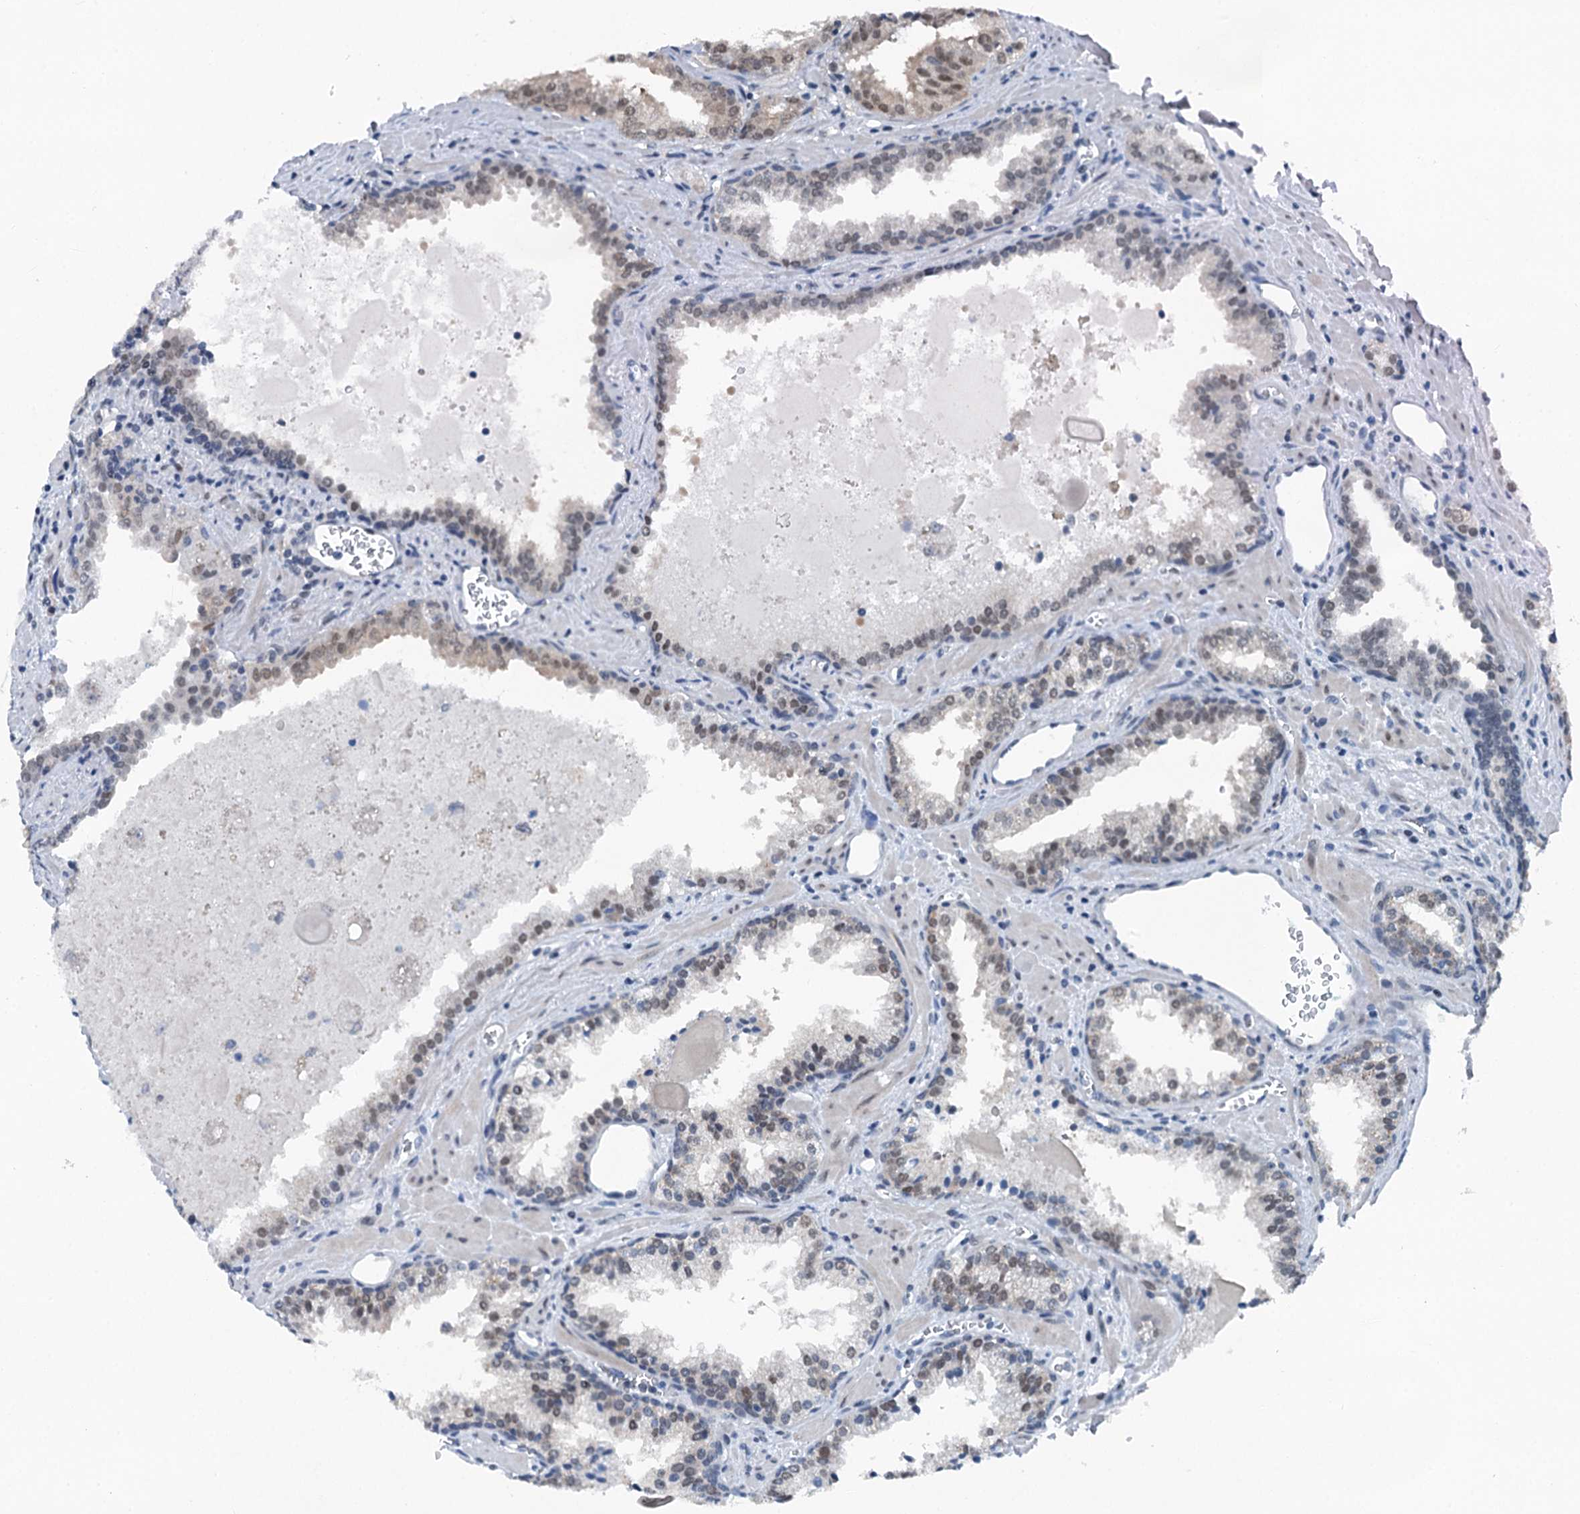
{"staining": {"intensity": "moderate", "quantity": "25%-75%", "location": "nuclear"}, "tissue": "prostate cancer", "cell_type": "Tumor cells", "image_type": "cancer", "snomed": [{"axis": "morphology", "description": "Adenocarcinoma, High grade"}, {"axis": "topography", "description": "Prostate"}], "caption": "IHC of human prostate cancer (high-grade adenocarcinoma) displays medium levels of moderate nuclear staining in about 25%-75% of tumor cells. (DAB (3,3'-diaminobenzidine) IHC, brown staining for protein, blue staining for nuclei).", "gene": "TRPT1", "patient": {"sex": "male", "age": 68}}